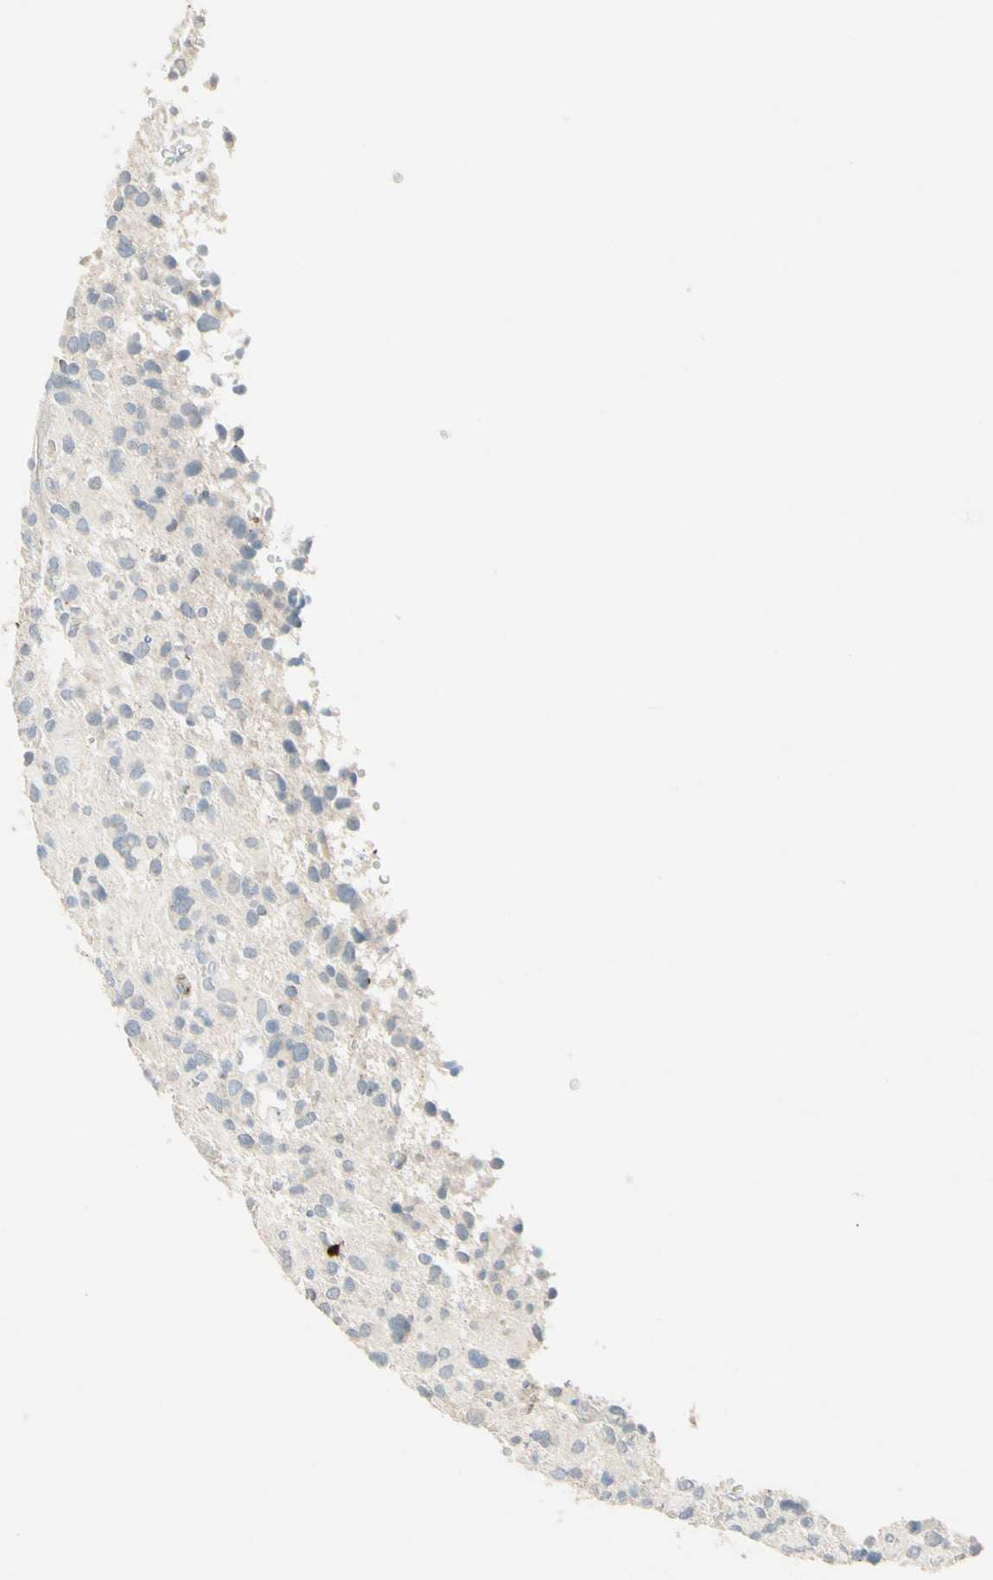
{"staining": {"intensity": "weak", "quantity": "25%-75%", "location": "cytoplasmic/membranous"}, "tissue": "glioma", "cell_type": "Tumor cells", "image_type": "cancer", "snomed": [{"axis": "morphology", "description": "Glioma, malignant, High grade"}, {"axis": "topography", "description": "Brain"}], "caption": "Weak cytoplasmic/membranous protein positivity is seen in approximately 25%-75% of tumor cells in malignant high-grade glioma.", "gene": "NFKBIZ", "patient": {"sex": "male", "age": 48}}